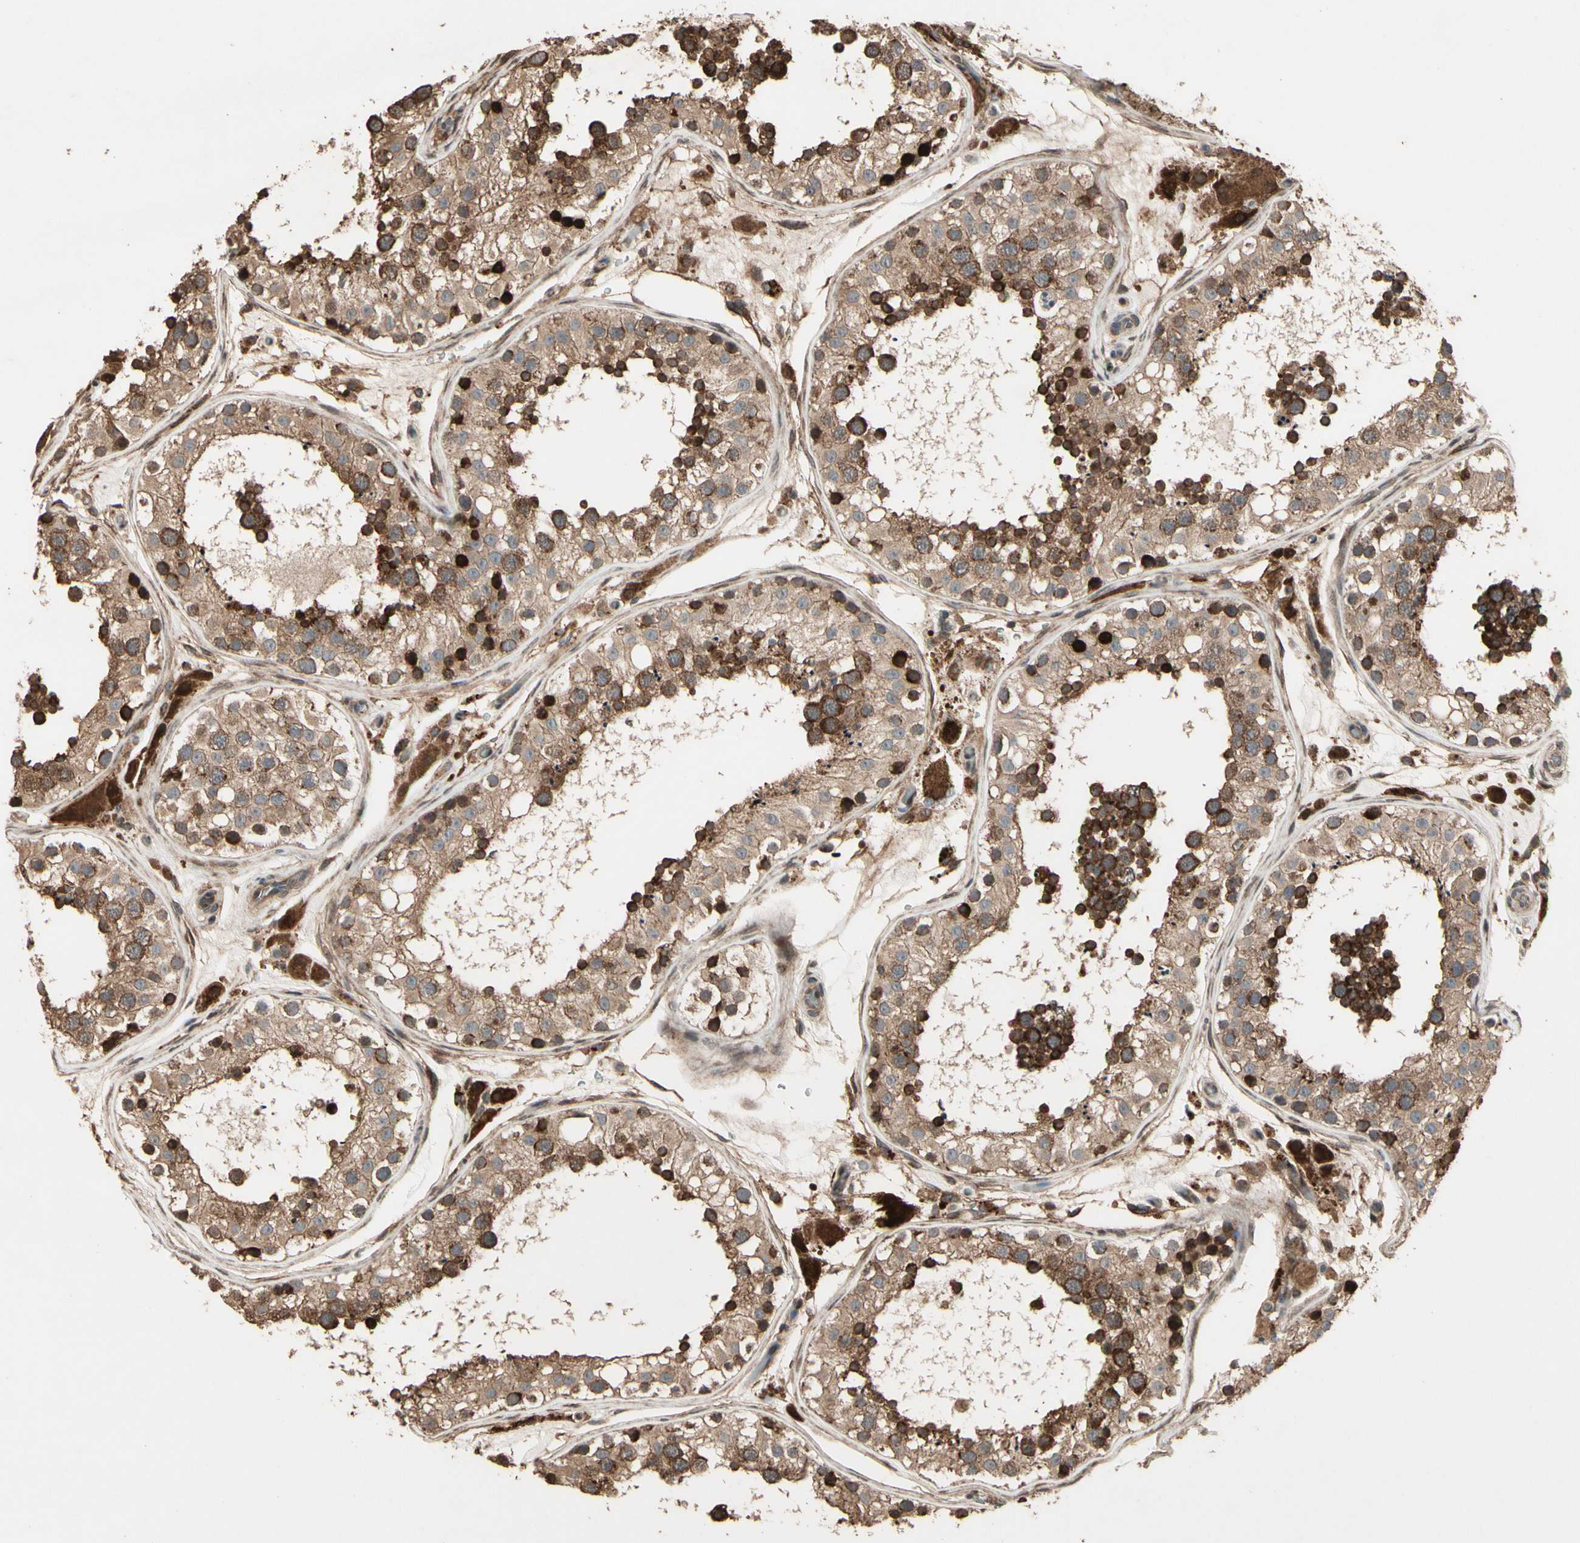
{"staining": {"intensity": "strong", "quantity": "<25%", "location": "cytoplasmic/membranous,nuclear"}, "tissue": "testis", "cell_type": "Cells in seminiferous ducts", "image_type": "normal", "snomed": [{"axis": "morphology", "description": "Normal tissue, NOS"}, {"axis": "topography", "description": "Testis"}, {"axis": "topography", "description": "Epididymis"}], "caption": "Immunohistochemical staining of unremarkable testis demonstrates <25% levels of strong cytoplasmic/membranous,nuclear protein positivity in approximately <25% of cells in seminiferous ducts. Nuclei are stained in blue.", "gene": "CSF1R", "patient": {"sex": "male", "age": 26}}